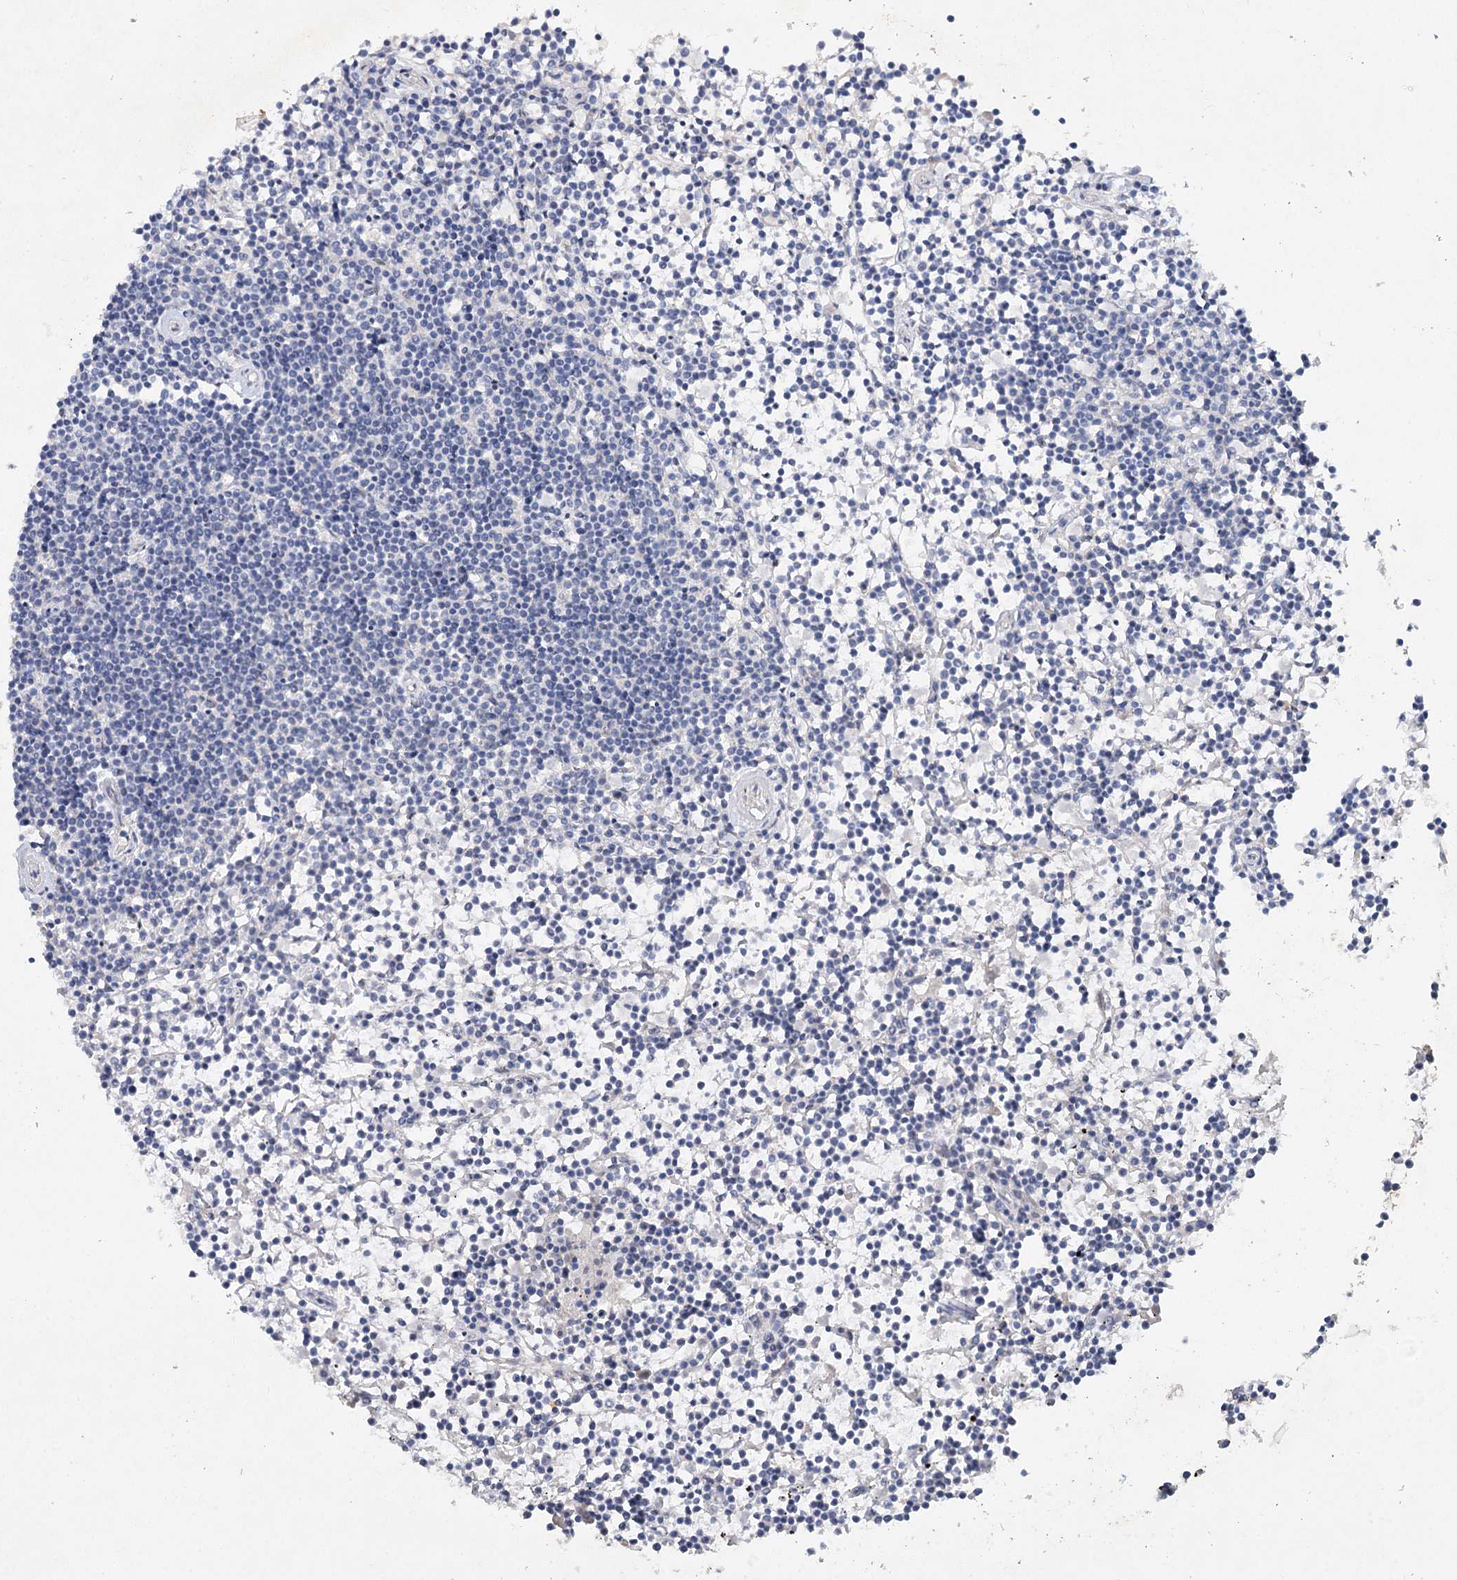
{"staining": {"intensity": "negative", "quantity": "none", "location": "none"}, "tissue": "lymphoma", "cell_type": "Tumor cells", "image_type": "cancer", "snomed": [{"axis": "morphology", "description": "Malignant lymphoma, non-Hodgkin's type, Low grade"}, {"axis": "topography", "description": "Spleen"}], "caption": "Immunohistochemistry photomicrograph of neoplastic tissue: low-grade malignant lymphoma, non-Hodgkin's type stained with DAB reveals no significant protein staining in tumor cells. (DAB immunohistochemistry (IHC) with hematoxylin counter stain).", "gene": "RFX6", "patient": {"sex": "female", "age": 19}}